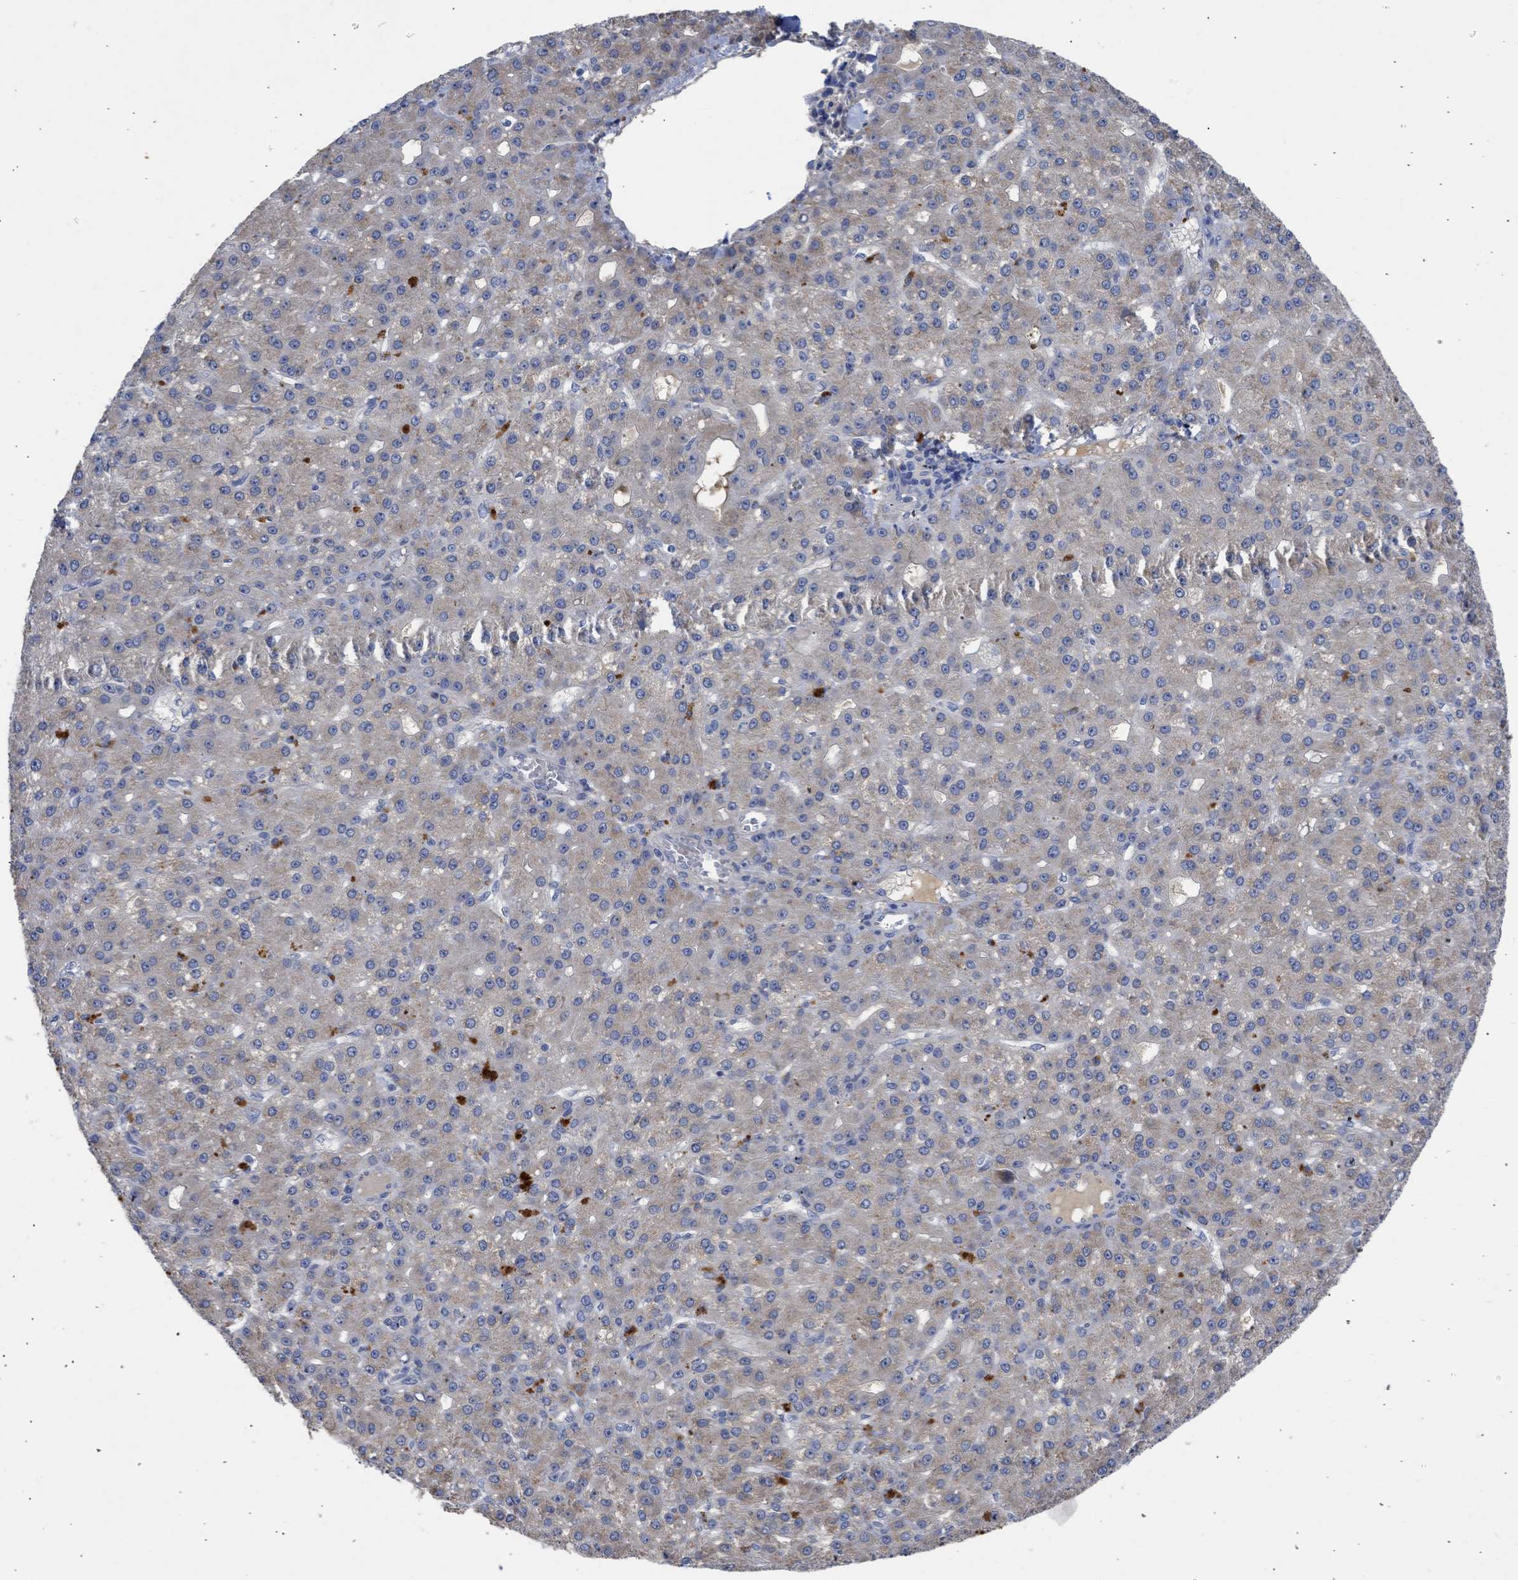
{"staining": {"intensity": "negative", "quantity": "none", "location": "none"}, "tissue": "liver cancer", "cell_type": "Tumor cells", "image_type": "cancer", "snomed": [{"axis": "morphology", "description": "Carcinoma, Hepatocellular, NOS"}, {"axis": "topography", "description": "Liver"}], "caption": "IHC image of human liver cancer (hepatocellular carcinoma) stained for a protein (brown), which displays no expression in tumor cells.", "gene": "ARHGEF4", "patient": {"sex": "male", "age": 67}}